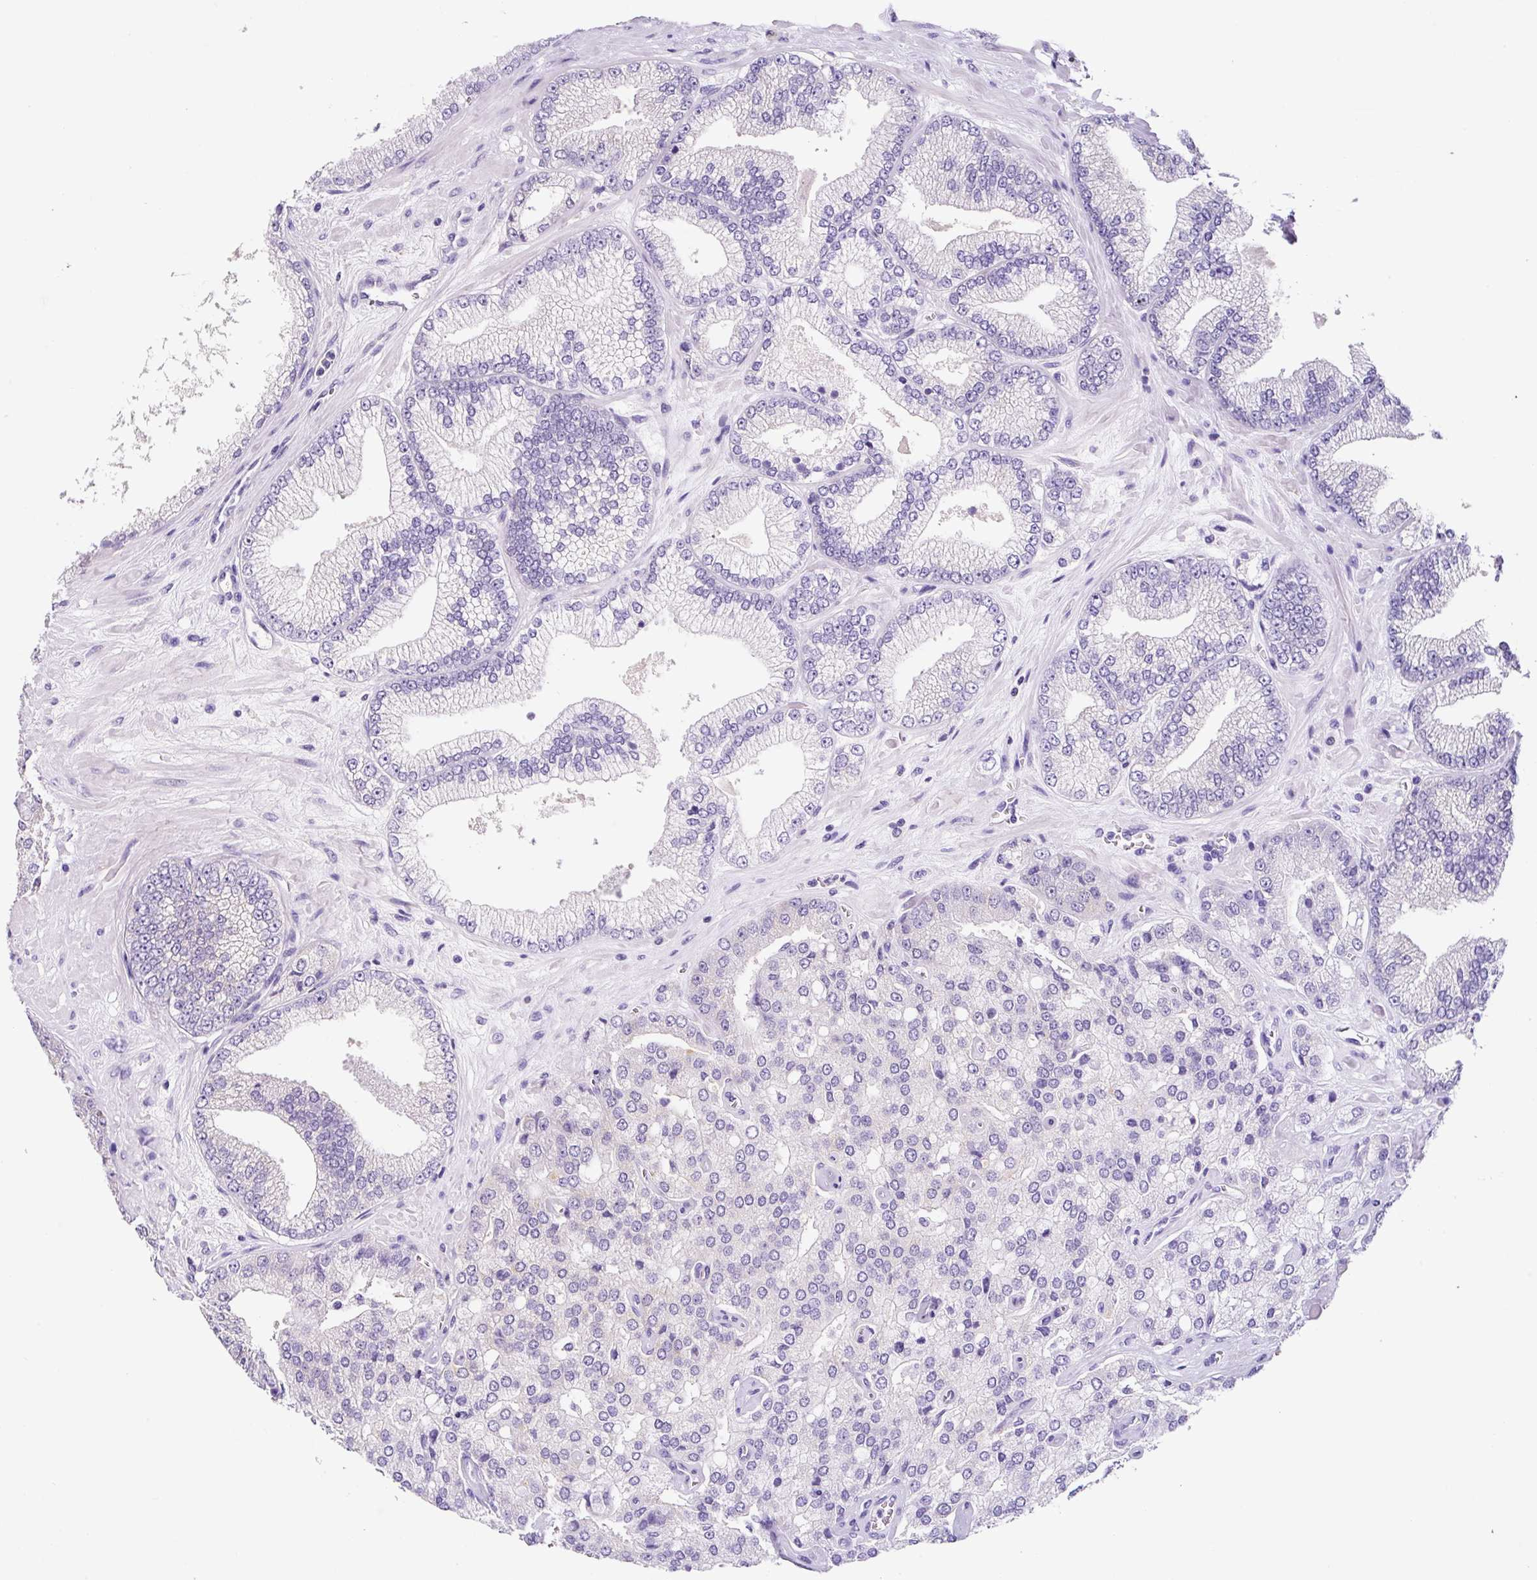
{"staining": {"intensity": "negative", "quantity": "none", "location": "none"}, "tissue": "prostate cancer", "cell_type": "Tumor cells", "image_type": "cancer", "snomed": [{"axis": "morphology", "description": "Adenocarcinoma, High grade"}, {"axis": "topography", "description": "Prostate"}], "caption": "Prostate cancer (adenocarcinoma (high-grade)) was stained to show a protein in brown. There is no significant staining in tumor cells.", "gene": "SYP", "patient": {"sex": "male", "age": 68}}